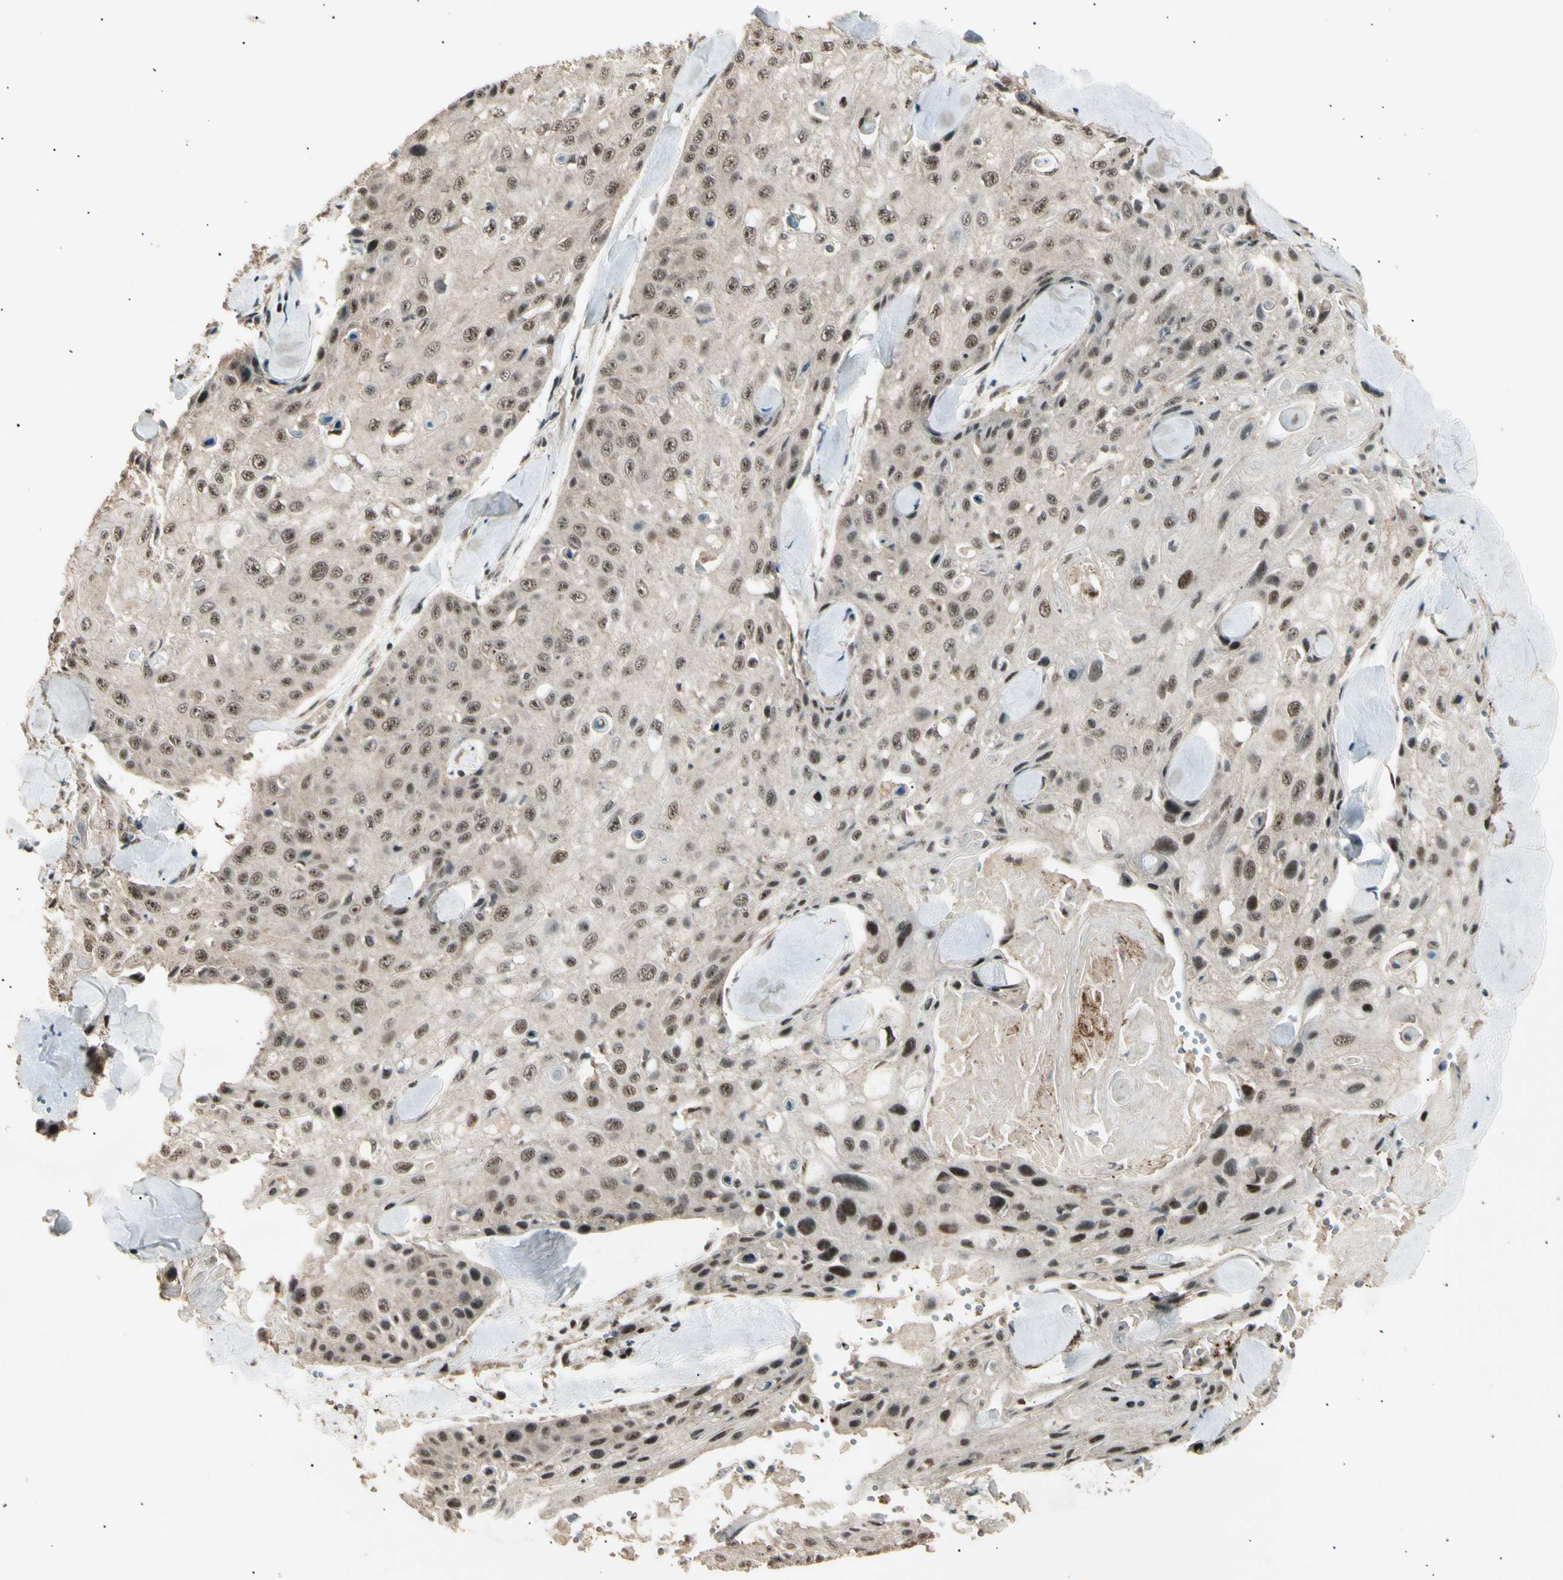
{"staining": {"intensity": "moderate", "quantity": ">75%", "location": "nuclear"}, "tissue": "skin cancer", "cell_type": "Tumor cells", "image_type": "cancer", "snomed": [{"axis": "morphology", "description": "Squamous cell carcinoma, NOS"}, {"axis": "topography", "description": "Skin"}], "caption": "Brown immunohistochemical staining in skin squamous cell carcinoma demonstrates moderate nuclear staining in about >75% of tumor cells.", "gene": "NUAK2", "patient": {"sex": "male", "age": 86}}